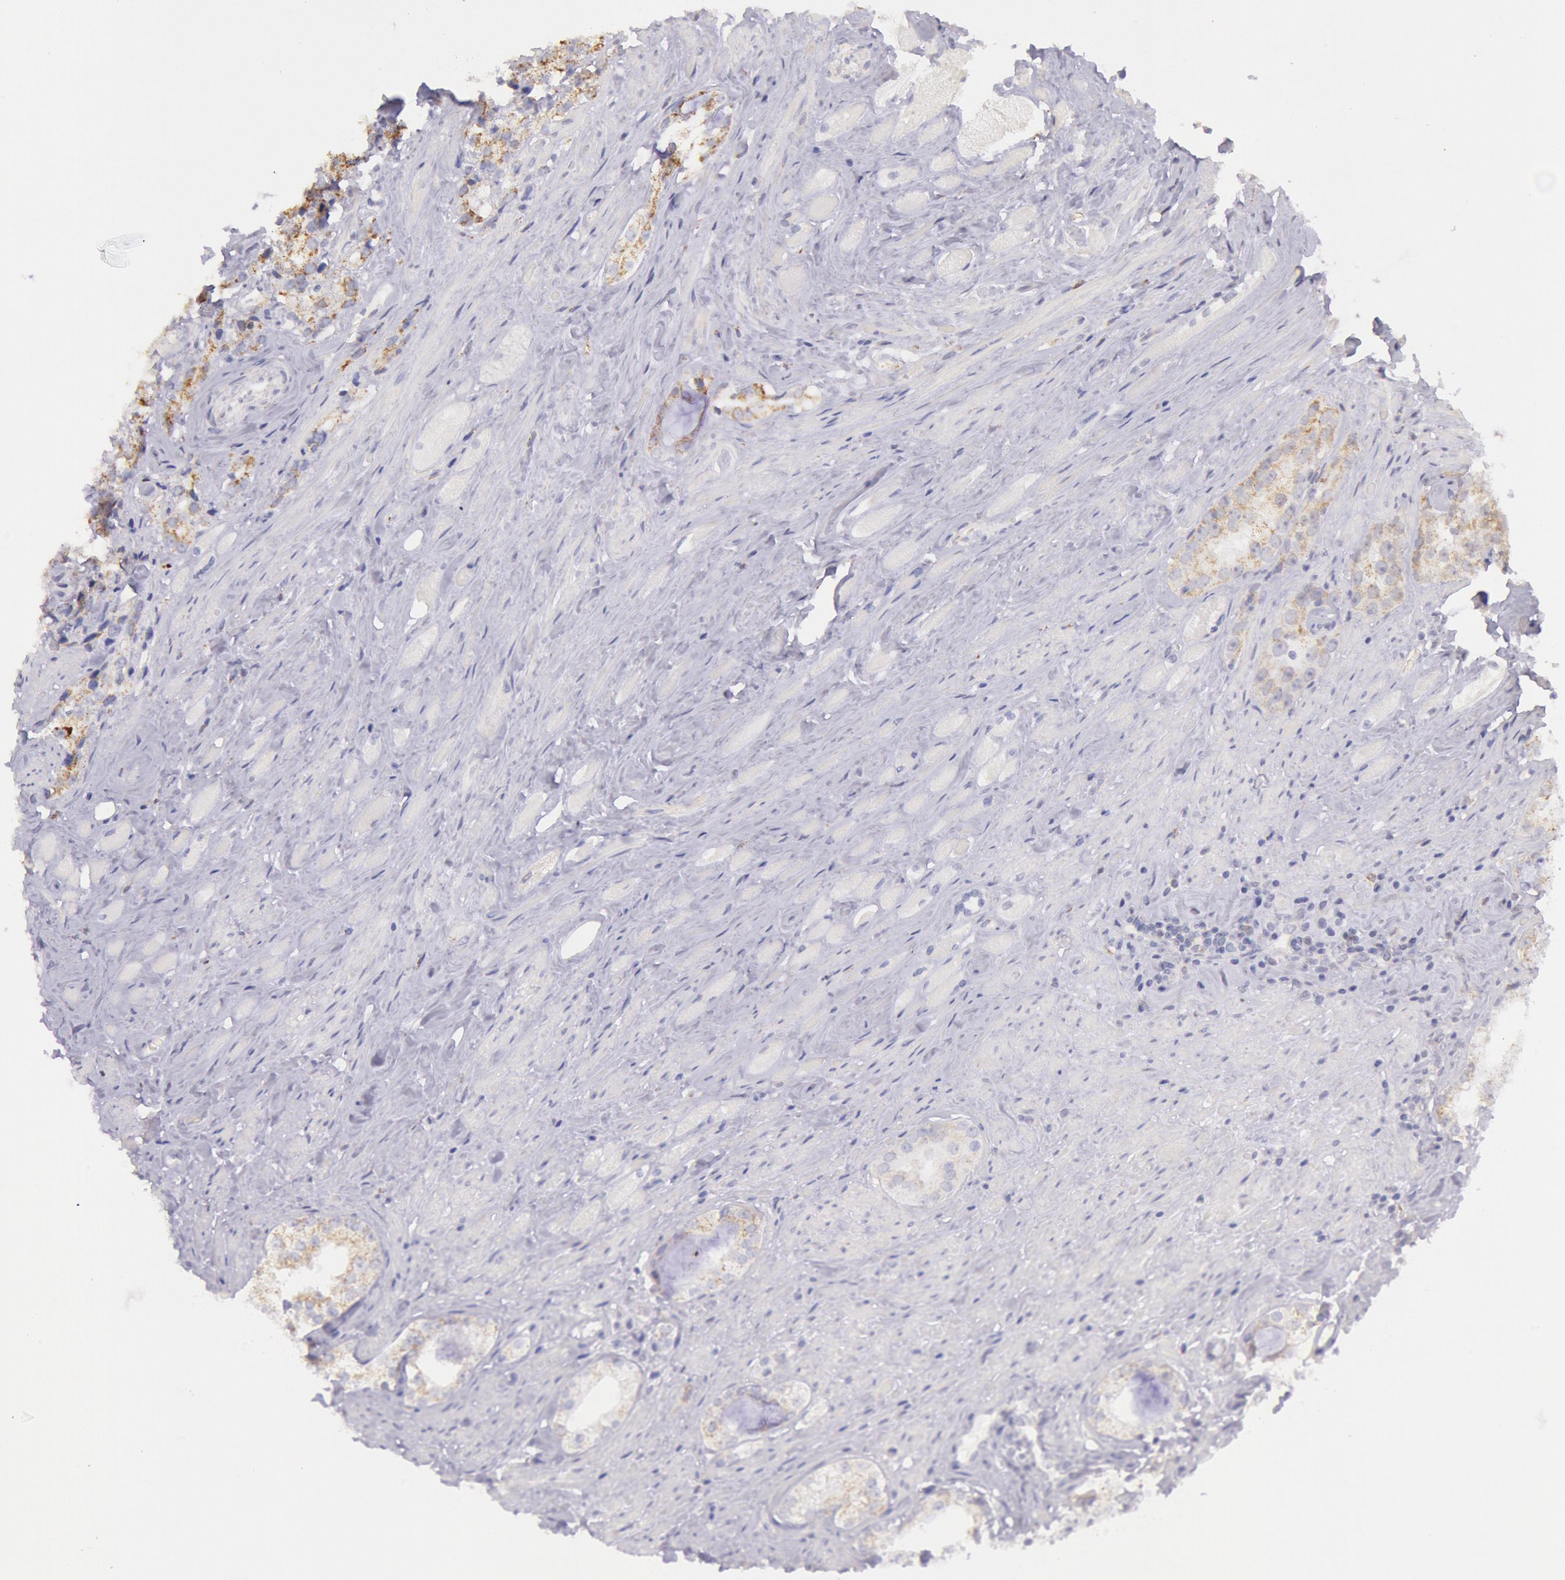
{"staining": {"intensity": "weak", "quantity": "25%-75%", "location": "cytoplasmic/membranous"}, "tissue": "prostate cancer", "cell_type": "Tumor cells", "image_type": "cancer", "snomed": [{"axis": "morphology", "description": "Adenocarcinoma, Medium grade"}, {"axis": "topography", "description": "Prostate"}], "caption": "A micrograph showing weak cytoplasmic/membranous positivity in about 25%-75% of tumor cells in prostate cancer, as visualized by brown immunohistochemical staining.", "gene": "FRMD6", "patient": {"sex": "male", "age": 73}}